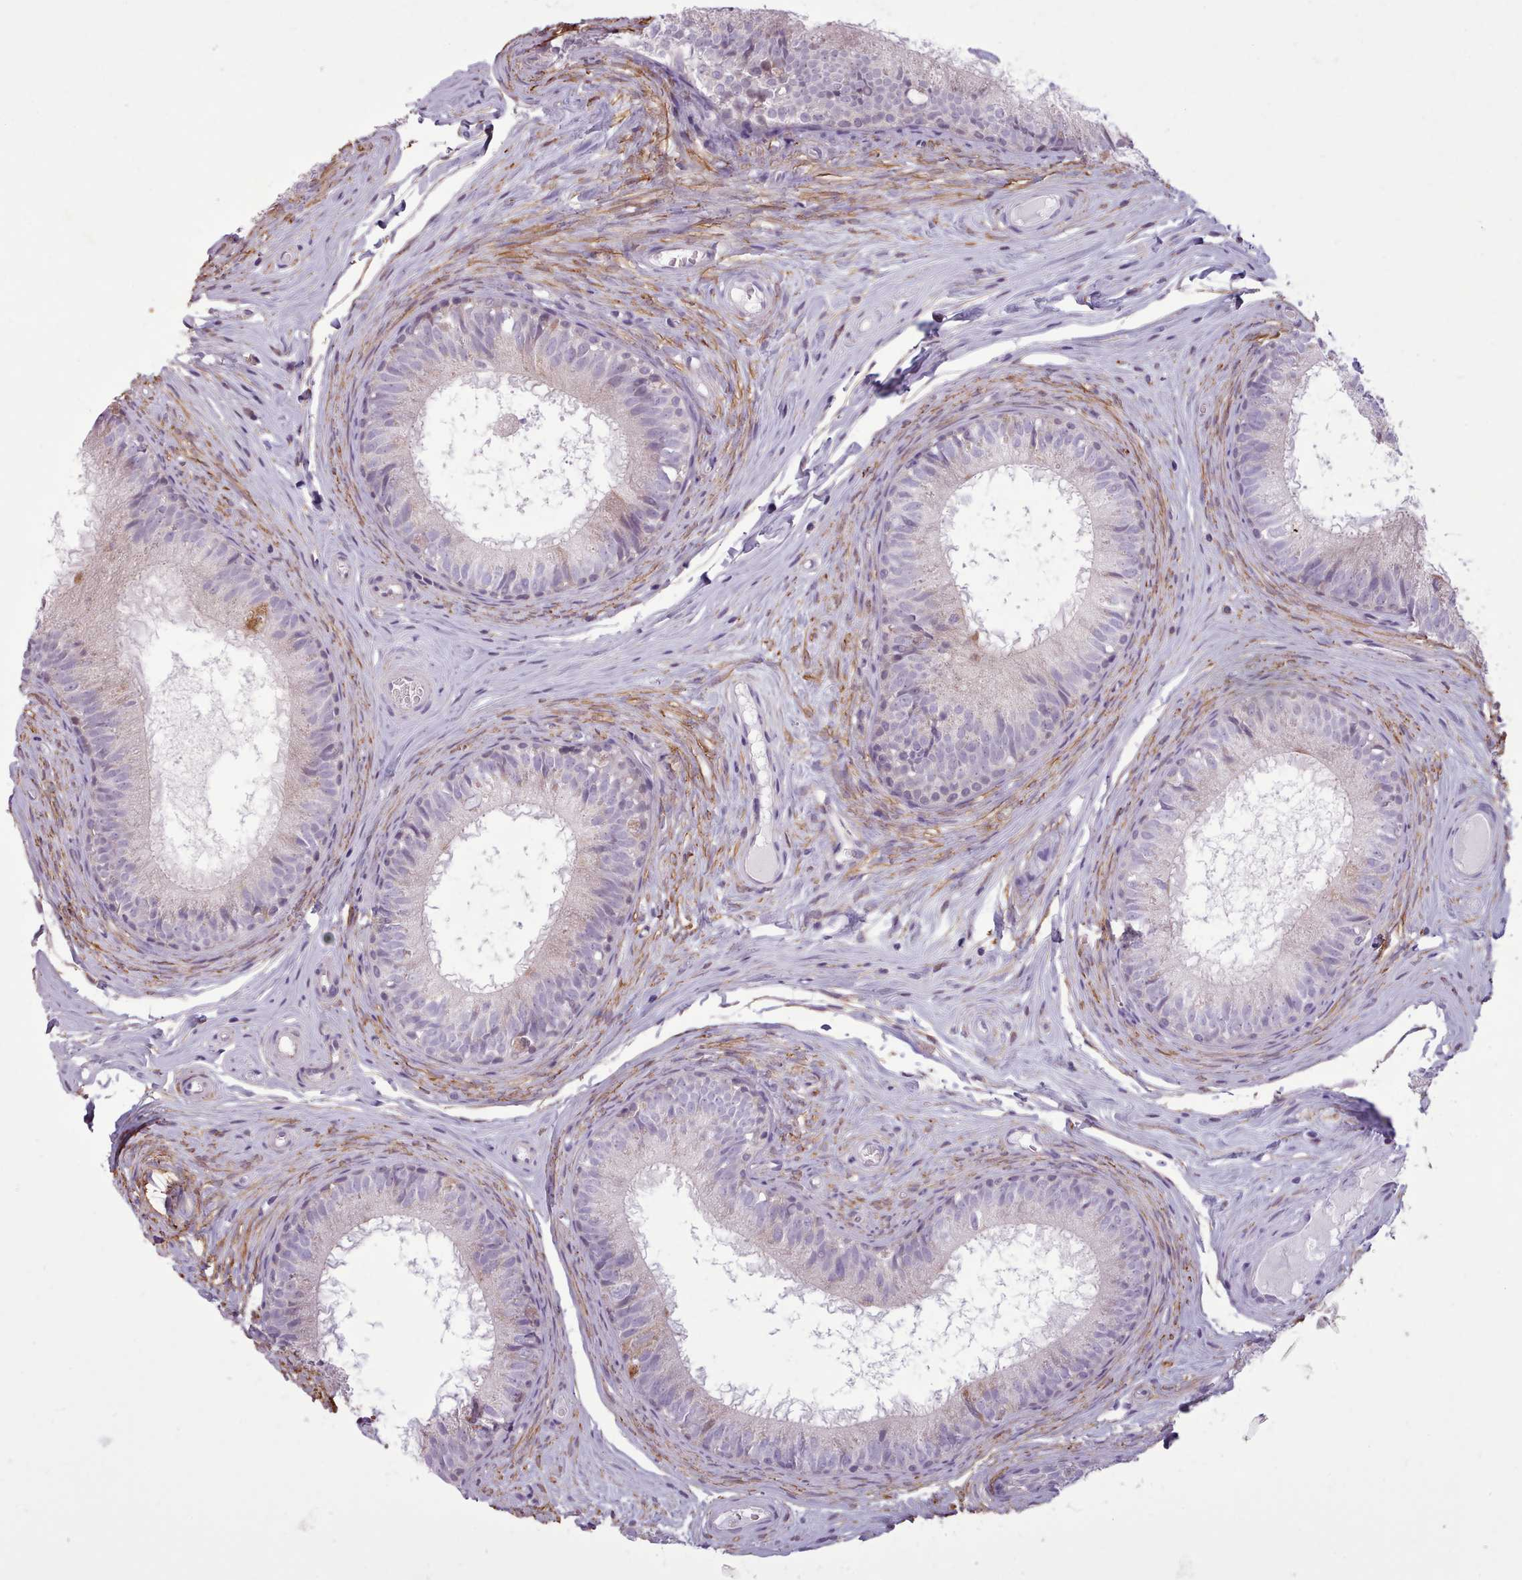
{"staining": {"intensity": "negative", "quantity": "none", "location": "none"}, "tissue": "epididymis", "cell_type": "Glandular cells", "image_type": "normal", "snomed": [{"axis": "morphology", "description": "Normal tissue, NOS"}, {"axis": "topography", "description": "Epididymis"}], "caption": "This image is of unremarkable epididymis stained with immunohistochemistry to label a protein in brown with the nuclei are counter-stained blue. There is no expression in glandular cells. Nuclei are stained in blue.", "gene": "SLURP1", "patient": {"sex": "male", "age": 25}}